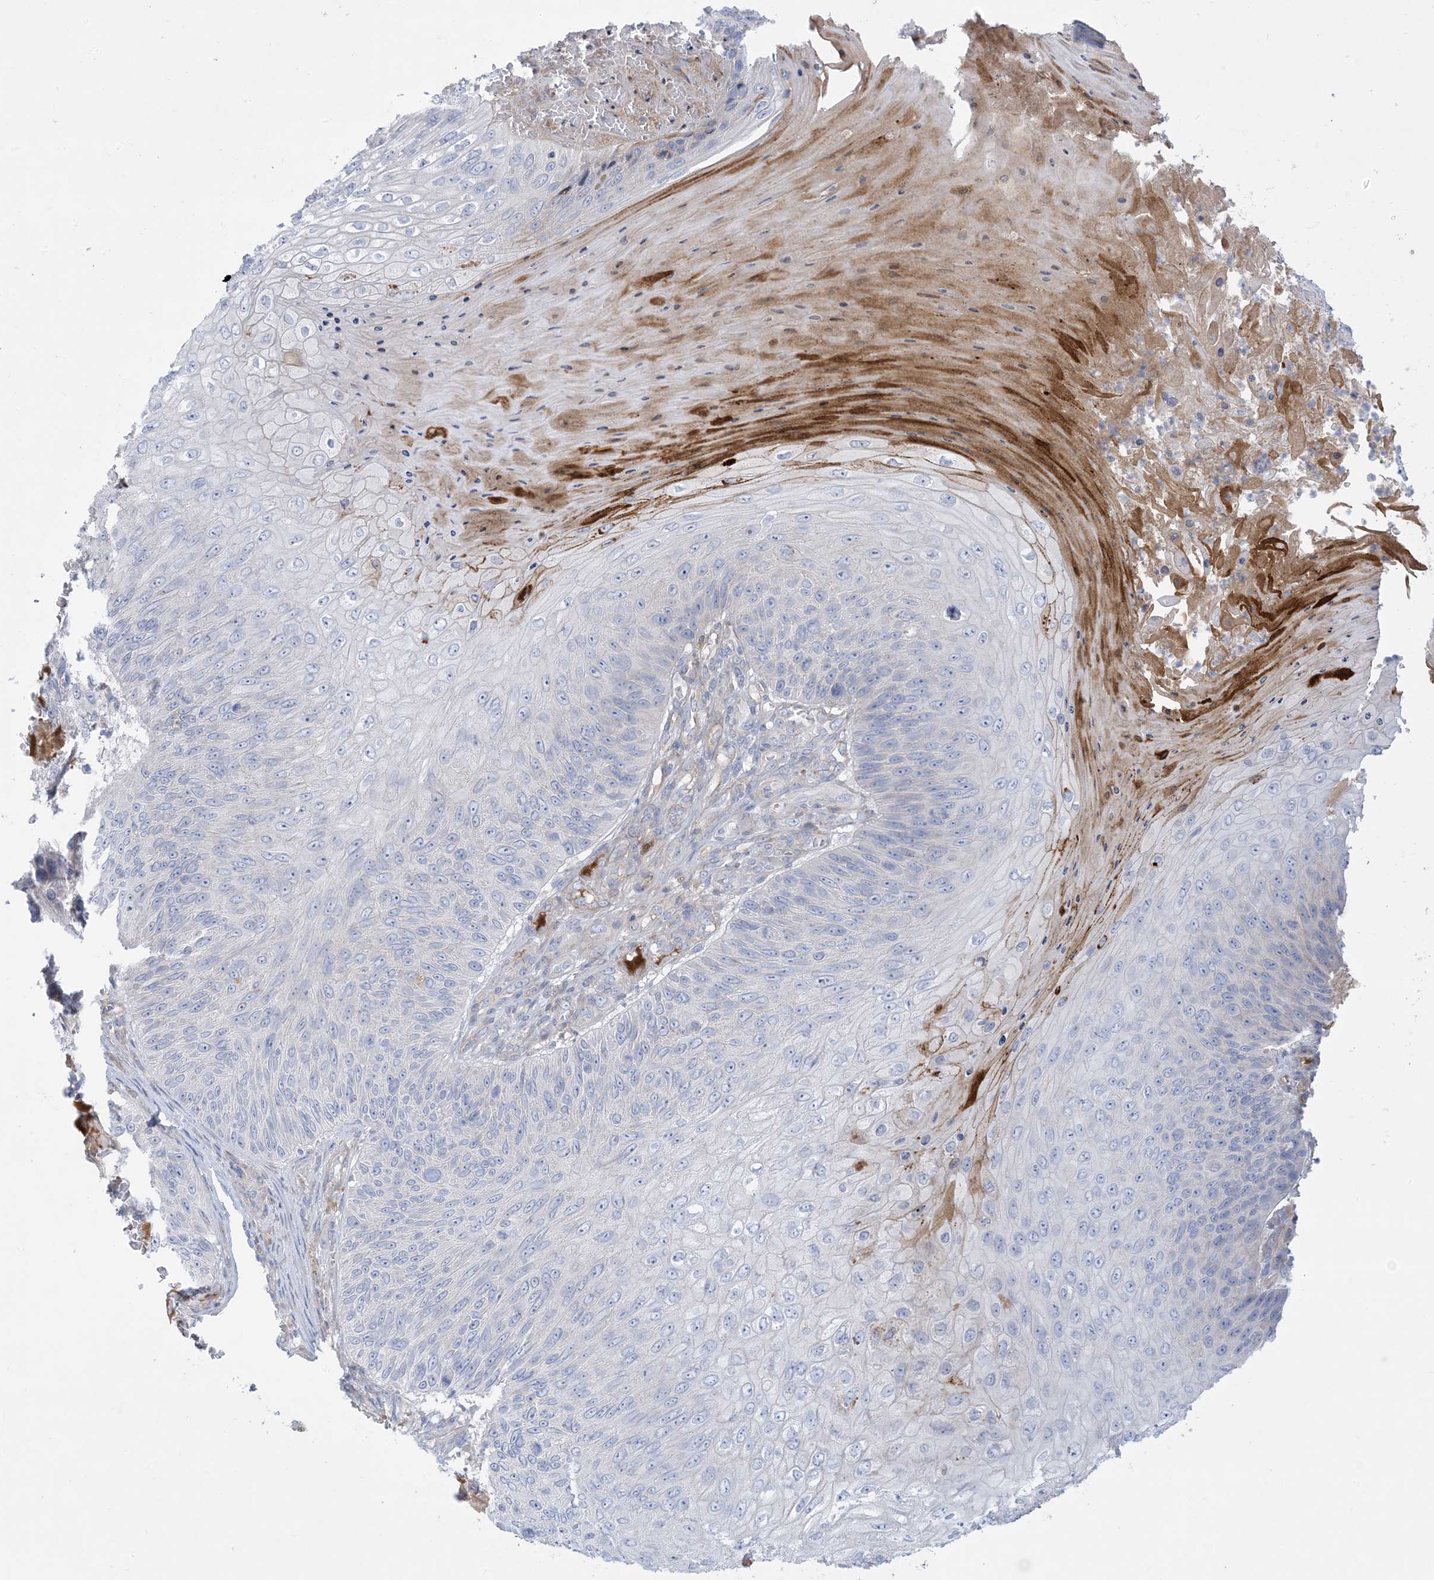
{"staining": {"intensity": "negative", "quantity": "none", "location": "none"}, "tissue": "skin cancer", "cell_type": "Tumor cells", "image_type": "cancer", "snomed": [{"axis": "morphology", "description": "Squamous cell carcinoma, NOS"}, {"axis": "topography", "description": "Skin"}], "caption": "Protein analysis of skin cancer (squamous cell carcinoma) demonstrates no significant expression in tumor cells. (DAB IHC, high magnification).", "gene": "ATP11C", "patient": {"sex": "female", "age": 88}}